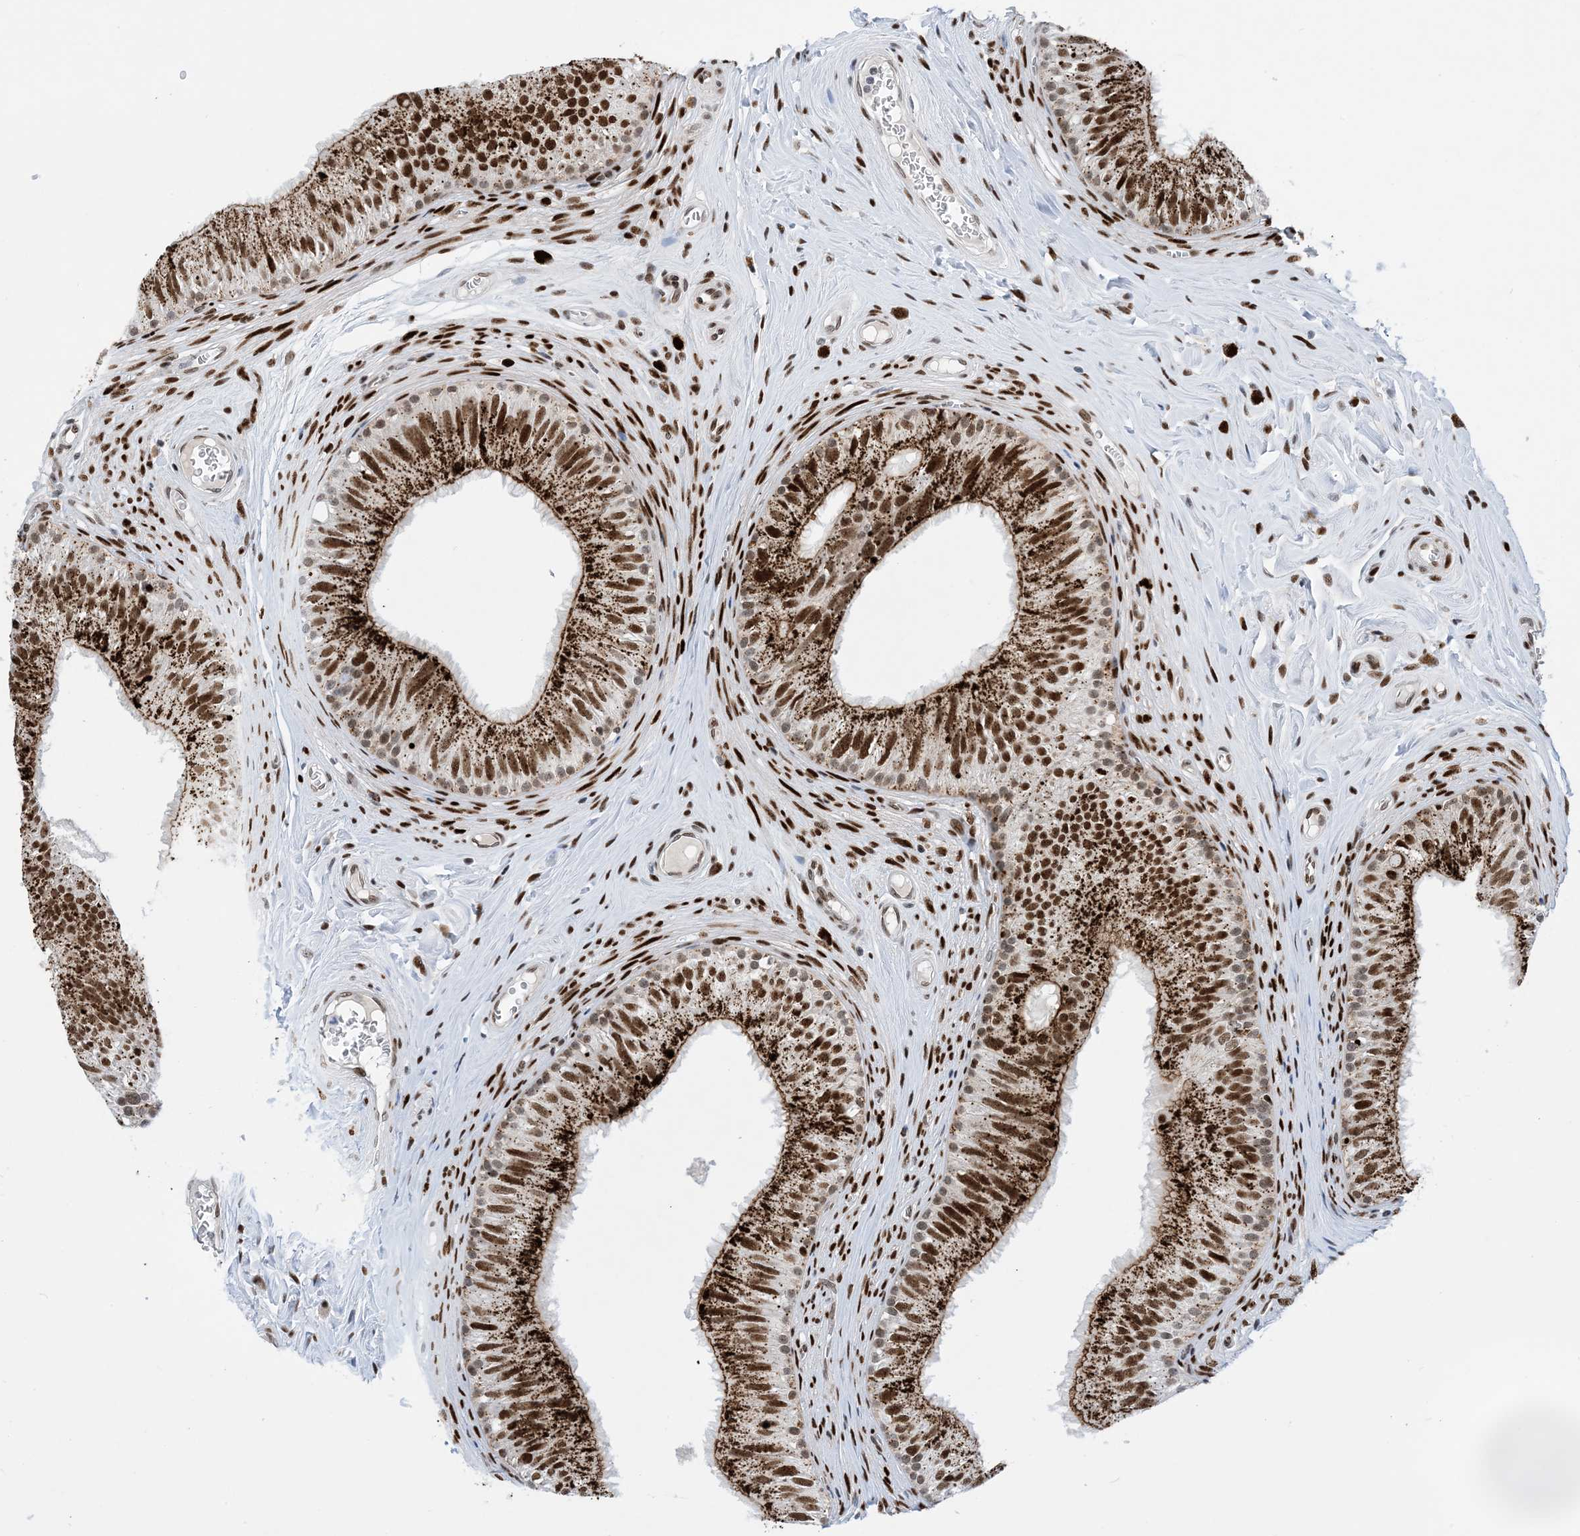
{"staining": {"intensity": "strong", "quantity": ">75%", "location": "nuclear"}, "tissue": "epididymis", "cell_type": "Glandular cells", "image_type": "normal", "snomed": [{"axis": "morphology", "description": "Normal tissue, NOS"}, {"axis": "topography", "description": "Epididymis"}], "caption": "An immunohistochemistry image of unremarkable tissue is shown. Protein staining in brown highlights strong nuclear positivity in epididymis within glandular cells. Nuclei are stained in blue.", "gene": "TSPYL1", "patient": {"sex": "male", "age": 46}}